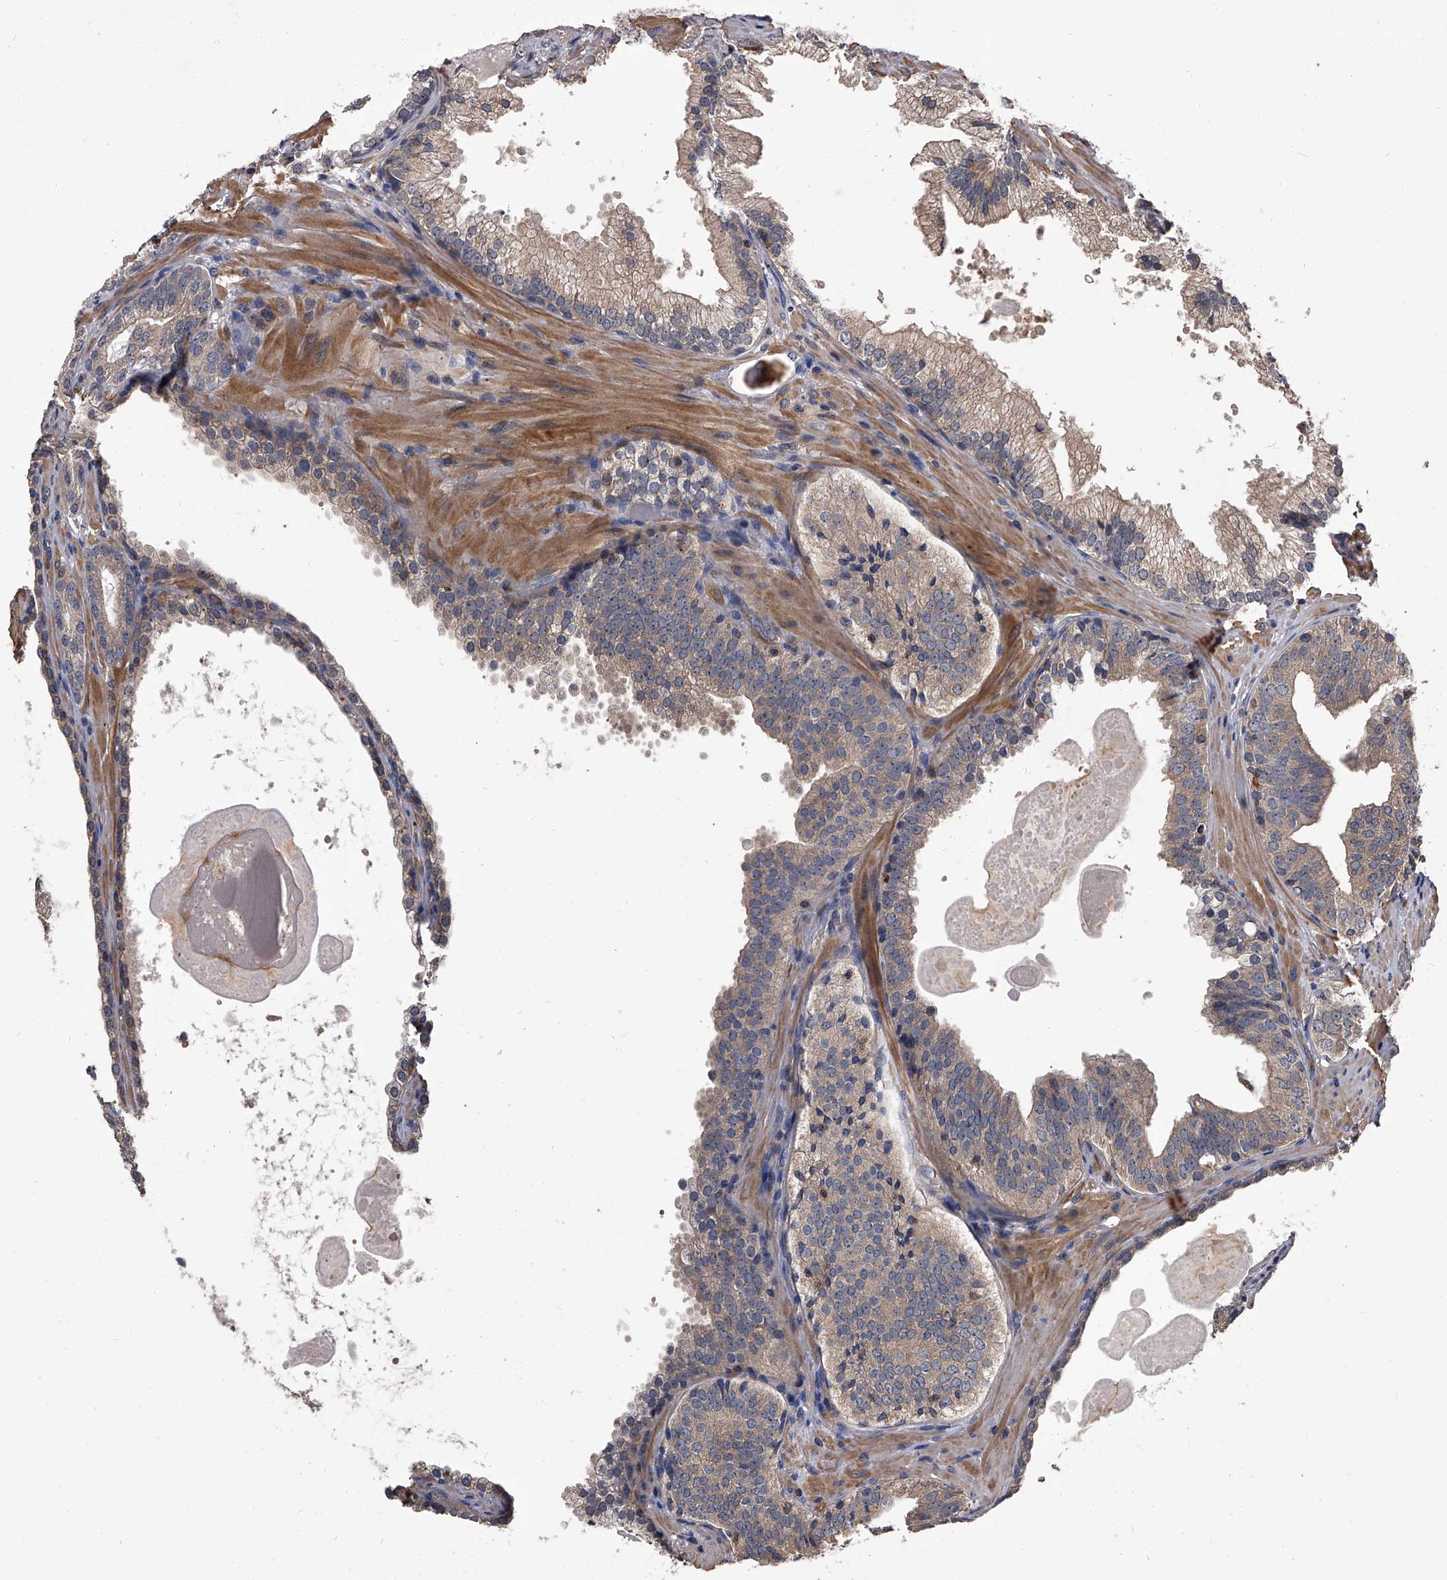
{"staining": {"intensity": "weak", "quantity": "<25%", "location": "cytoplasmic/membranous"}, "tissue": "prostate cancer", "cell_type": "Tumor cells", "image_type": "cancer", "snomed": [{"axis": "morphology", "description": "Normal morphology"}, {"axis": "morphology", "description": "Adenocarcinoma, Low grade"}, {"axis": "topography", "description": "Prostate"}], "caption": "There is no significant staining in tumor cells of prostate cancer (adenocarcinoma (low-grade)).", "gene": "STK36", "patient": {"sex": "male", "age": 72}}